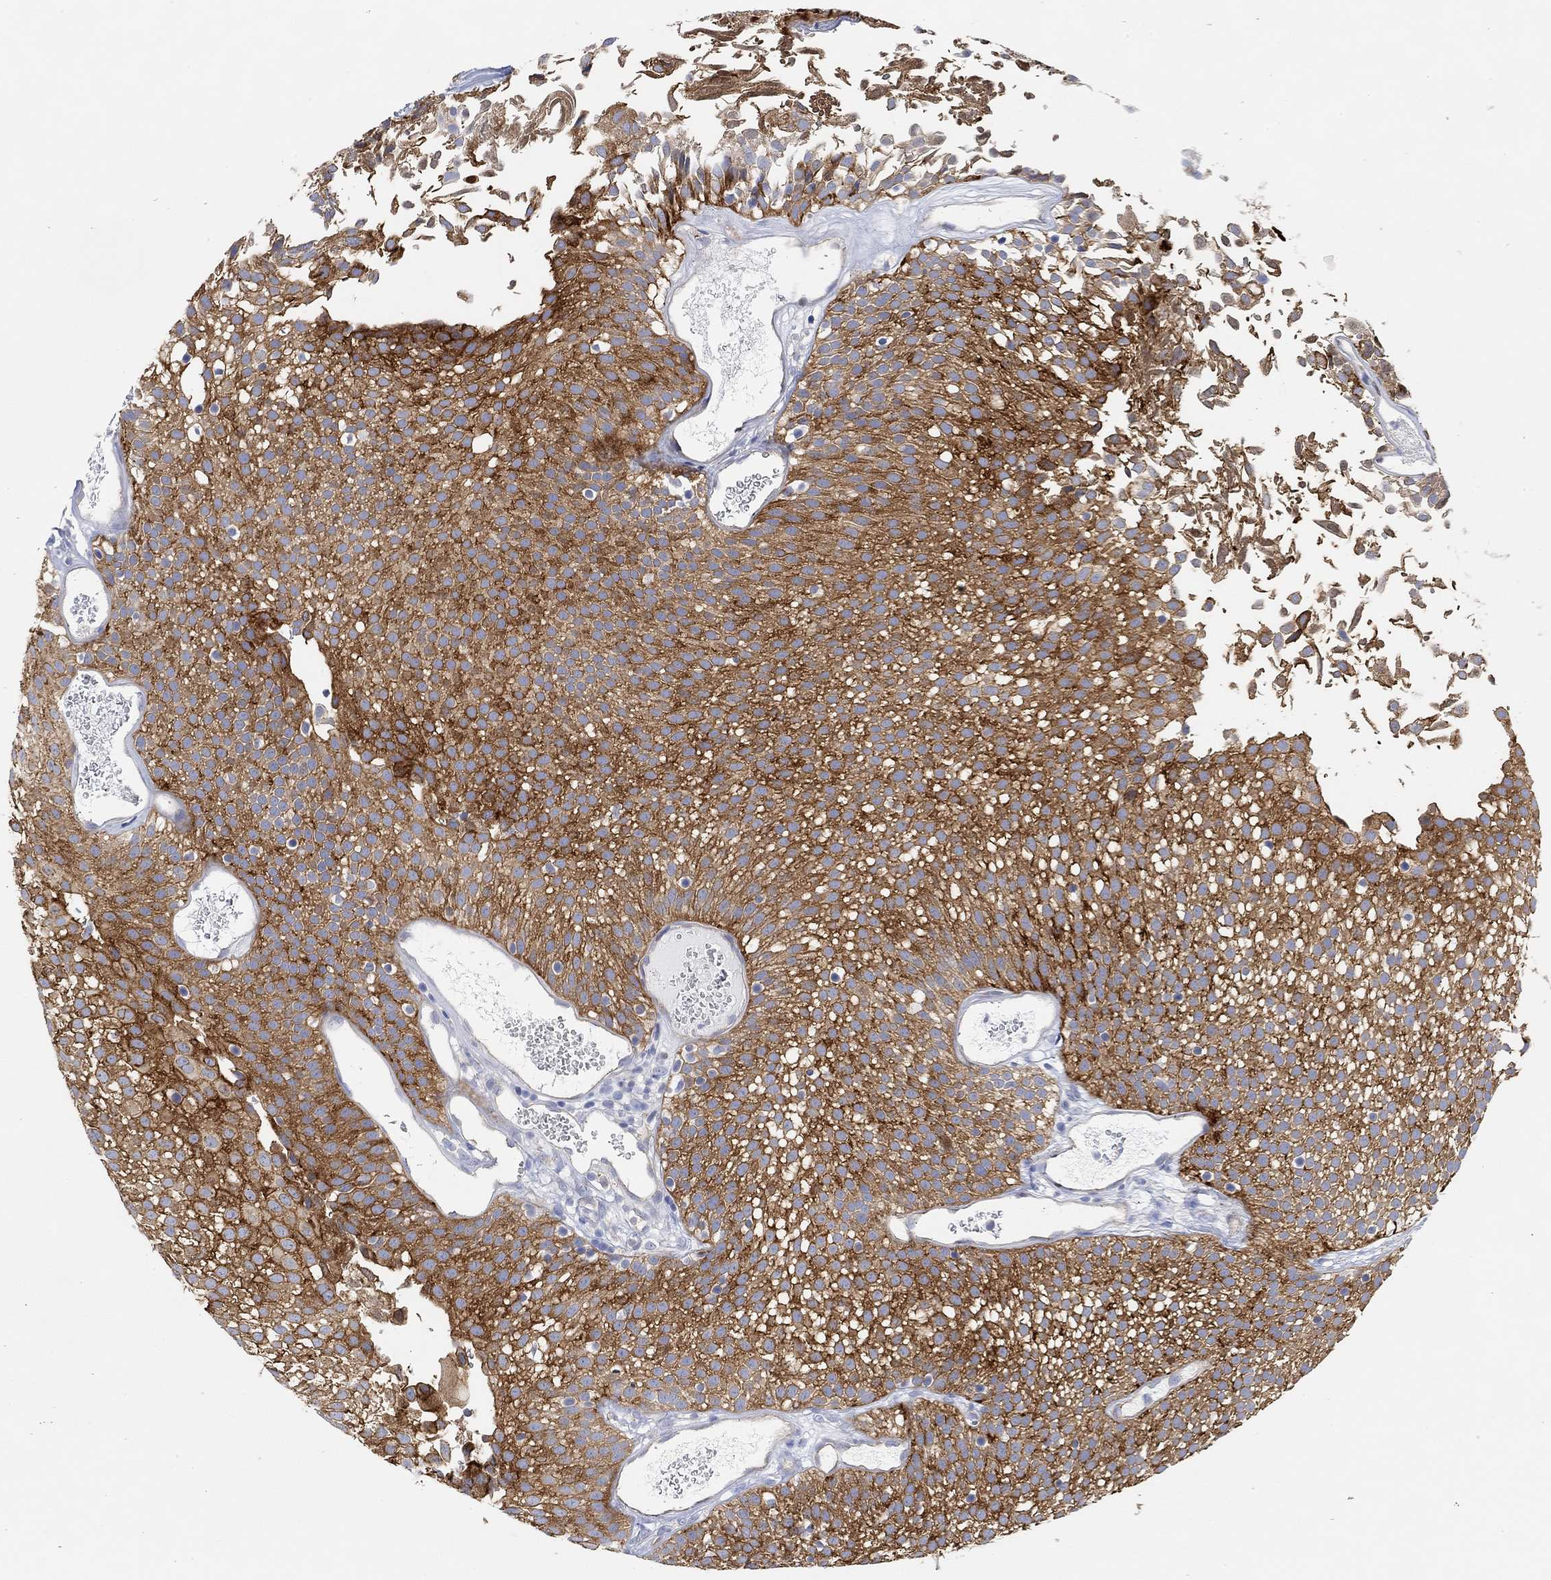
{"staining": {"intensity": "strong", "quantity": "25%-75%", "location": "cytoplasmic/membranous"}, "tissue": "urothelial cancer", "cell_type": "Tumor cells", "image_type": "cancer", "snomed": [{"axis": "morphology", "description": "Urothelial carcinoma, Low grade"}, {"axis": "topography", "description": "Urinary bladder"}], "caption": "Low-grade urothelial carcinoma tissue demonstrates strong cytoplasmic/membranous expression in approximately 25%-75% of tumor cells, visualized by immunohistochemistry. (DAB IHC with brightfield microscopy, high magnification).", "gene": "RGS1", "patient": {"sex": "male", "age": 52}}